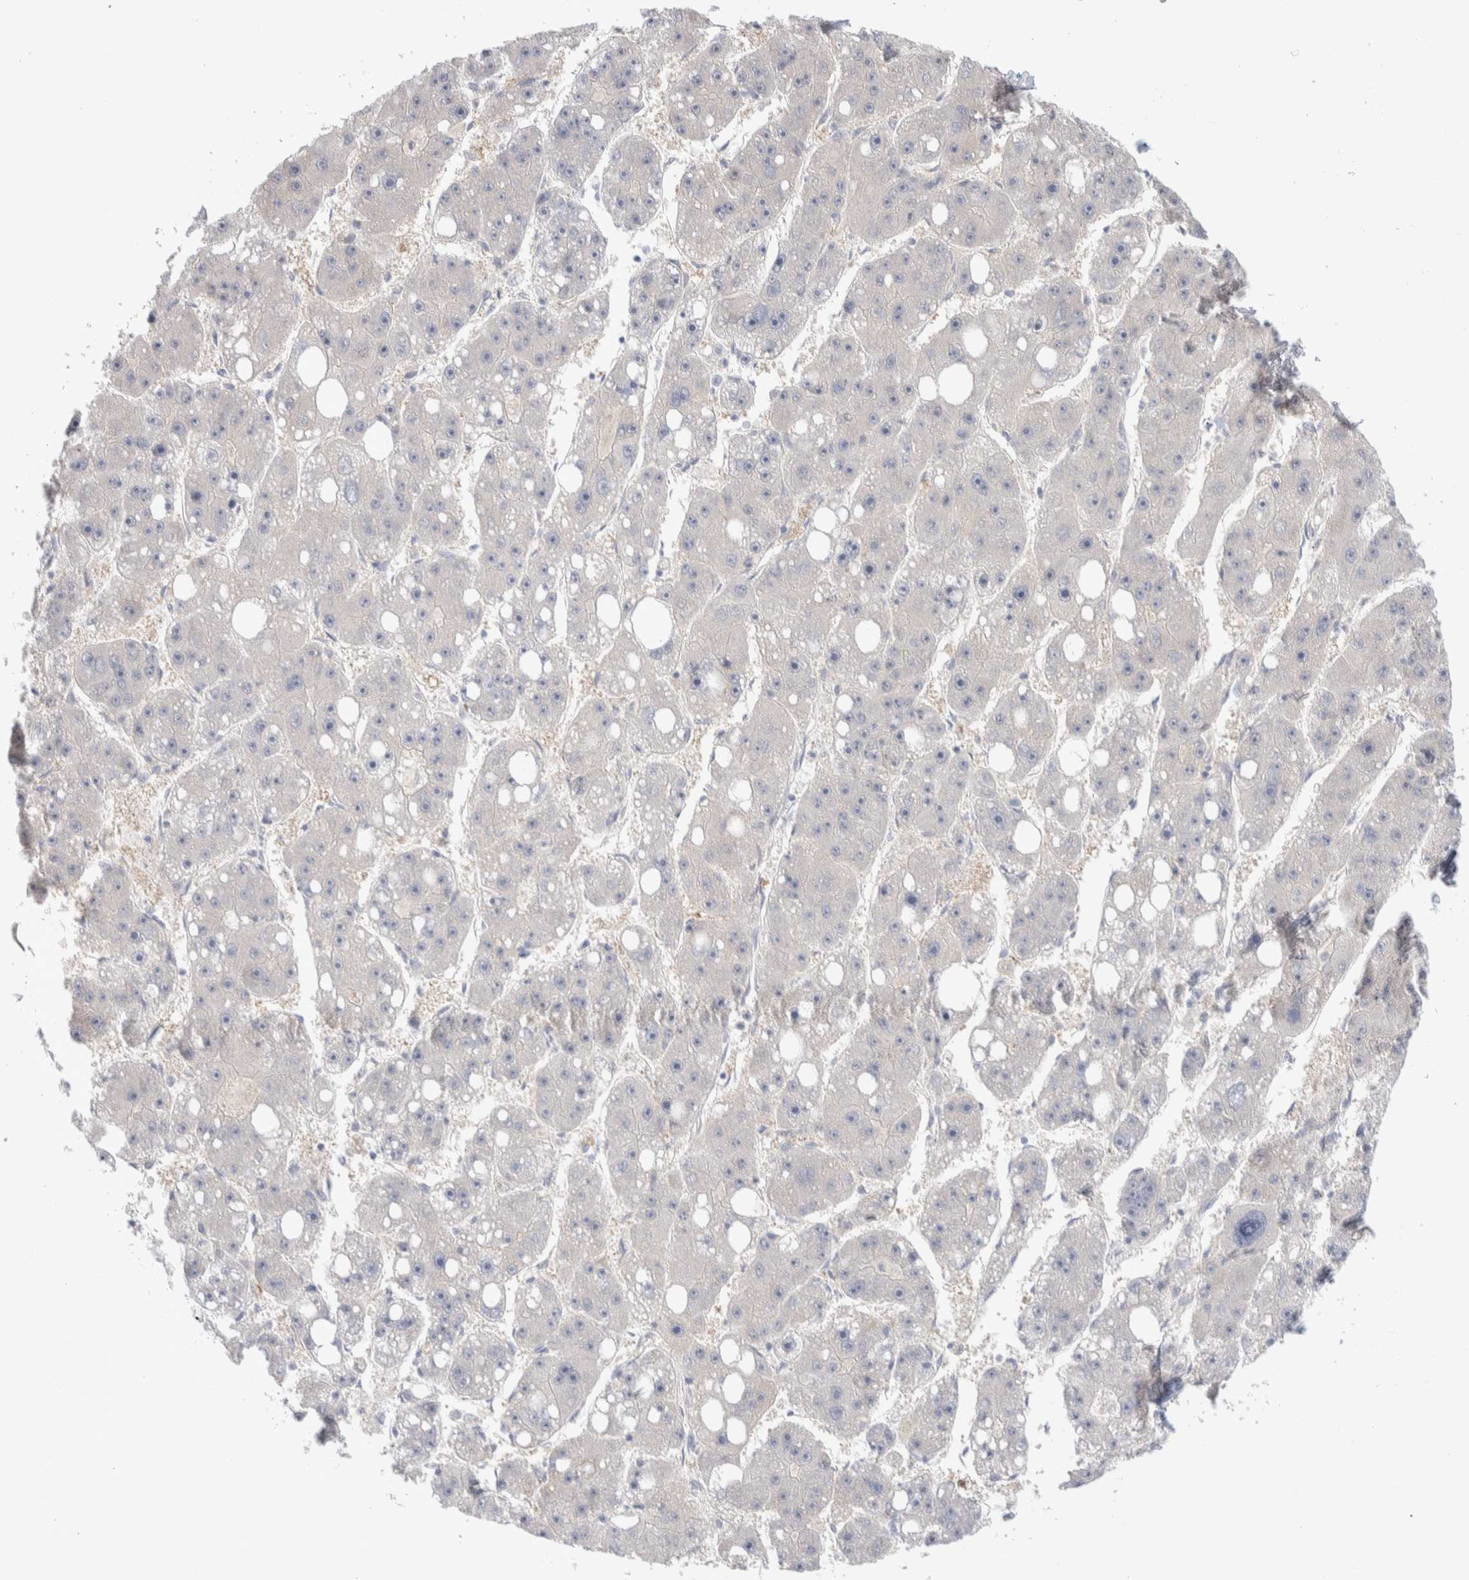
{"staining": {"intensity": "negative", "quantity": "none", "location": "none"}, "tissue": "liver cancer", "cell_type": "Tumor cells", "image_type": "cancer", "snomed": [{"axis": "morphology", "description": "Carcinoma, Hepatocellular, NOS"}, {"axis": "topography", "description": "Liver"}], "caption": "Image shows no significant protein positivity in tumor cells of liver cancer.", "gene": "GDA", "patient": {"sex": "female", "age": 61}}